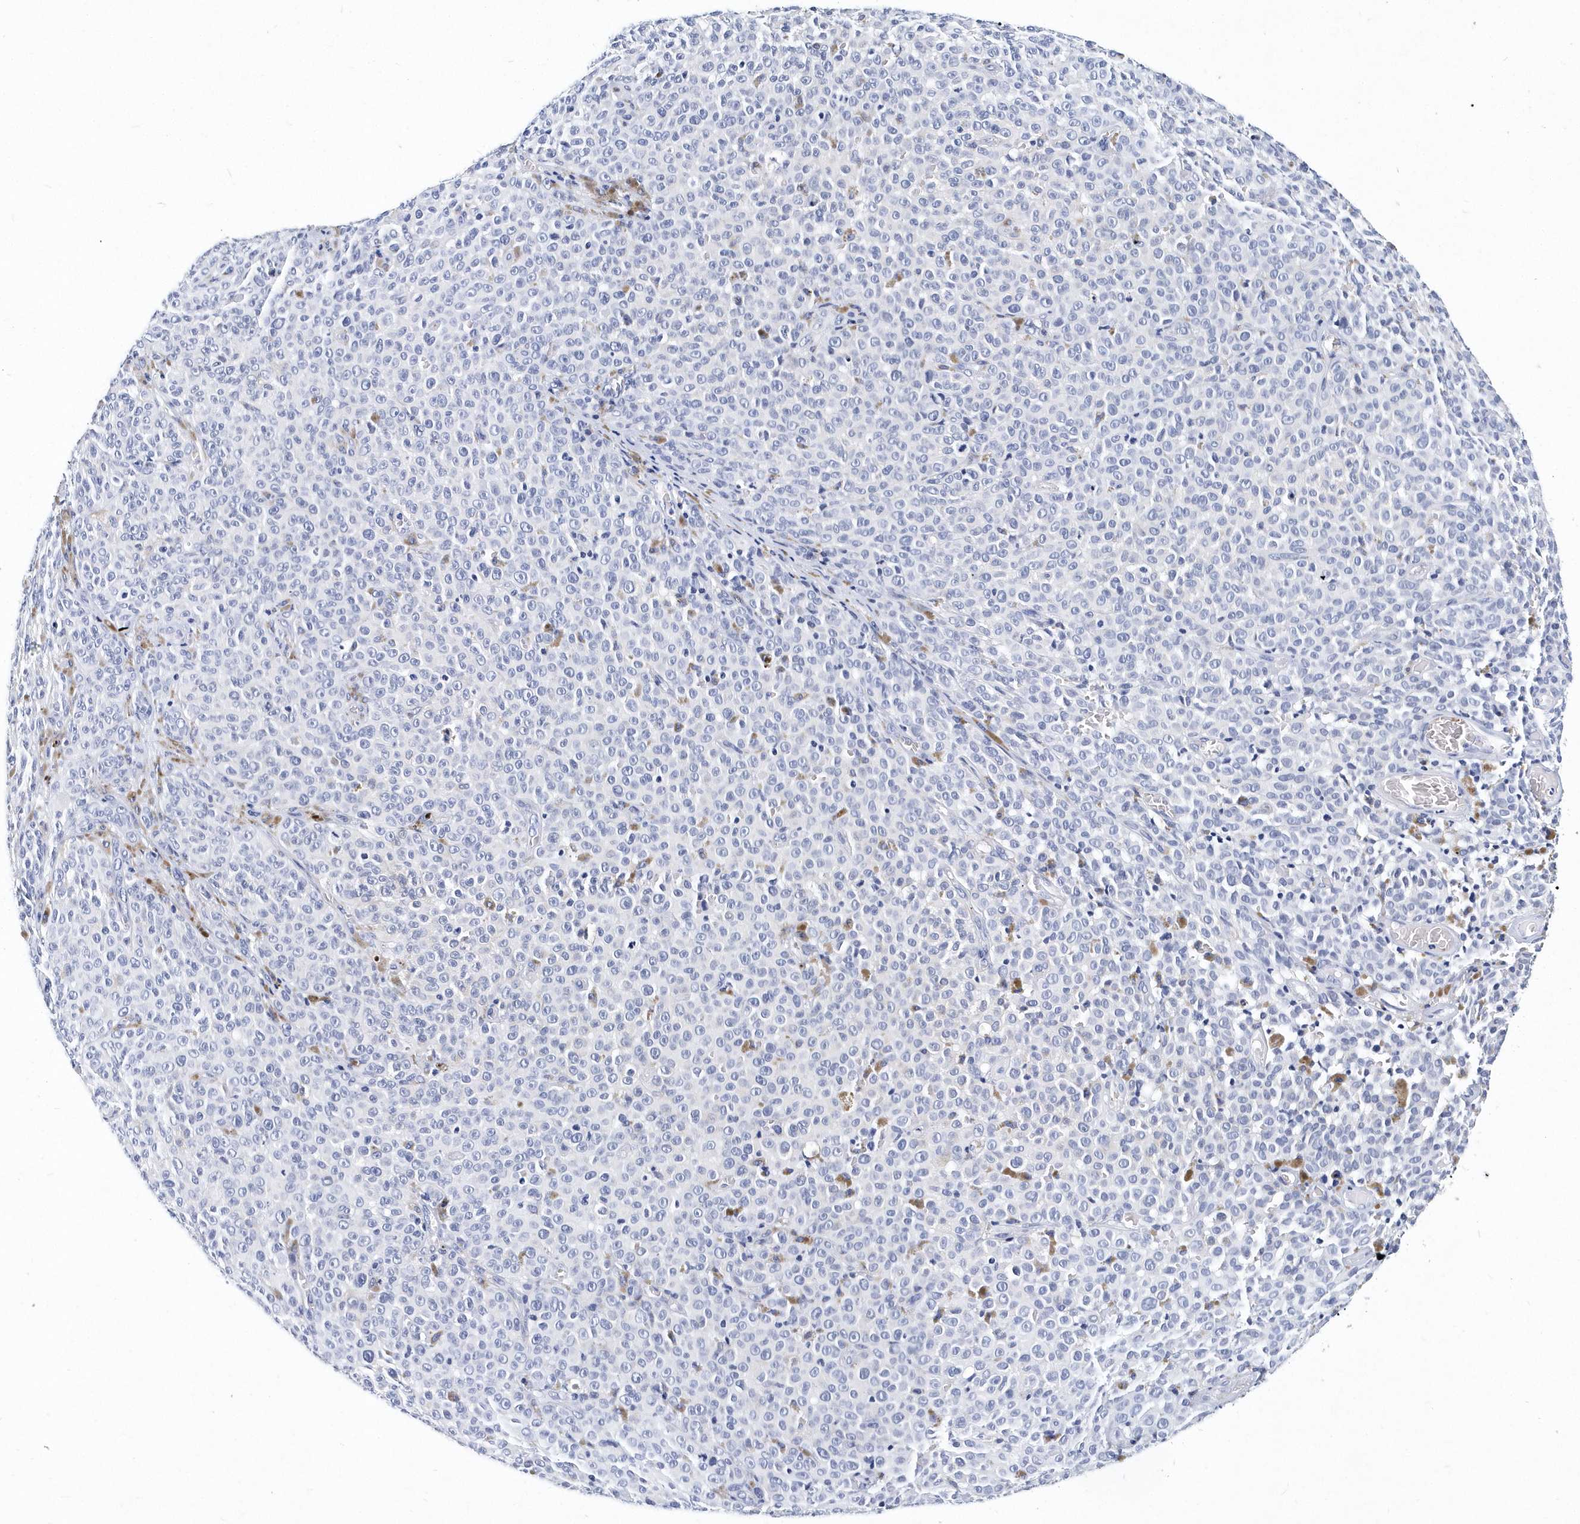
{"staining": {"intensity": "negative", "quantity": "none", "location": "none"}, "tissue": "melanoma", "cell_type": "Tumor cells", "image_type": "cancer", "snomed": [{"axis": "morphology", "description": "Malignant melanoma, NOS"}, {"axis": "topography", "description": "Skin"}], "caption": "High magnification brightfield microscopy of malignant melanoma stained with DAB (brown) and counterstained with hematoxylin (blue): tumor cells show no significant positivity.", "gene": "ITGA2B", "patient": {"sex": "female", "age": 82}}